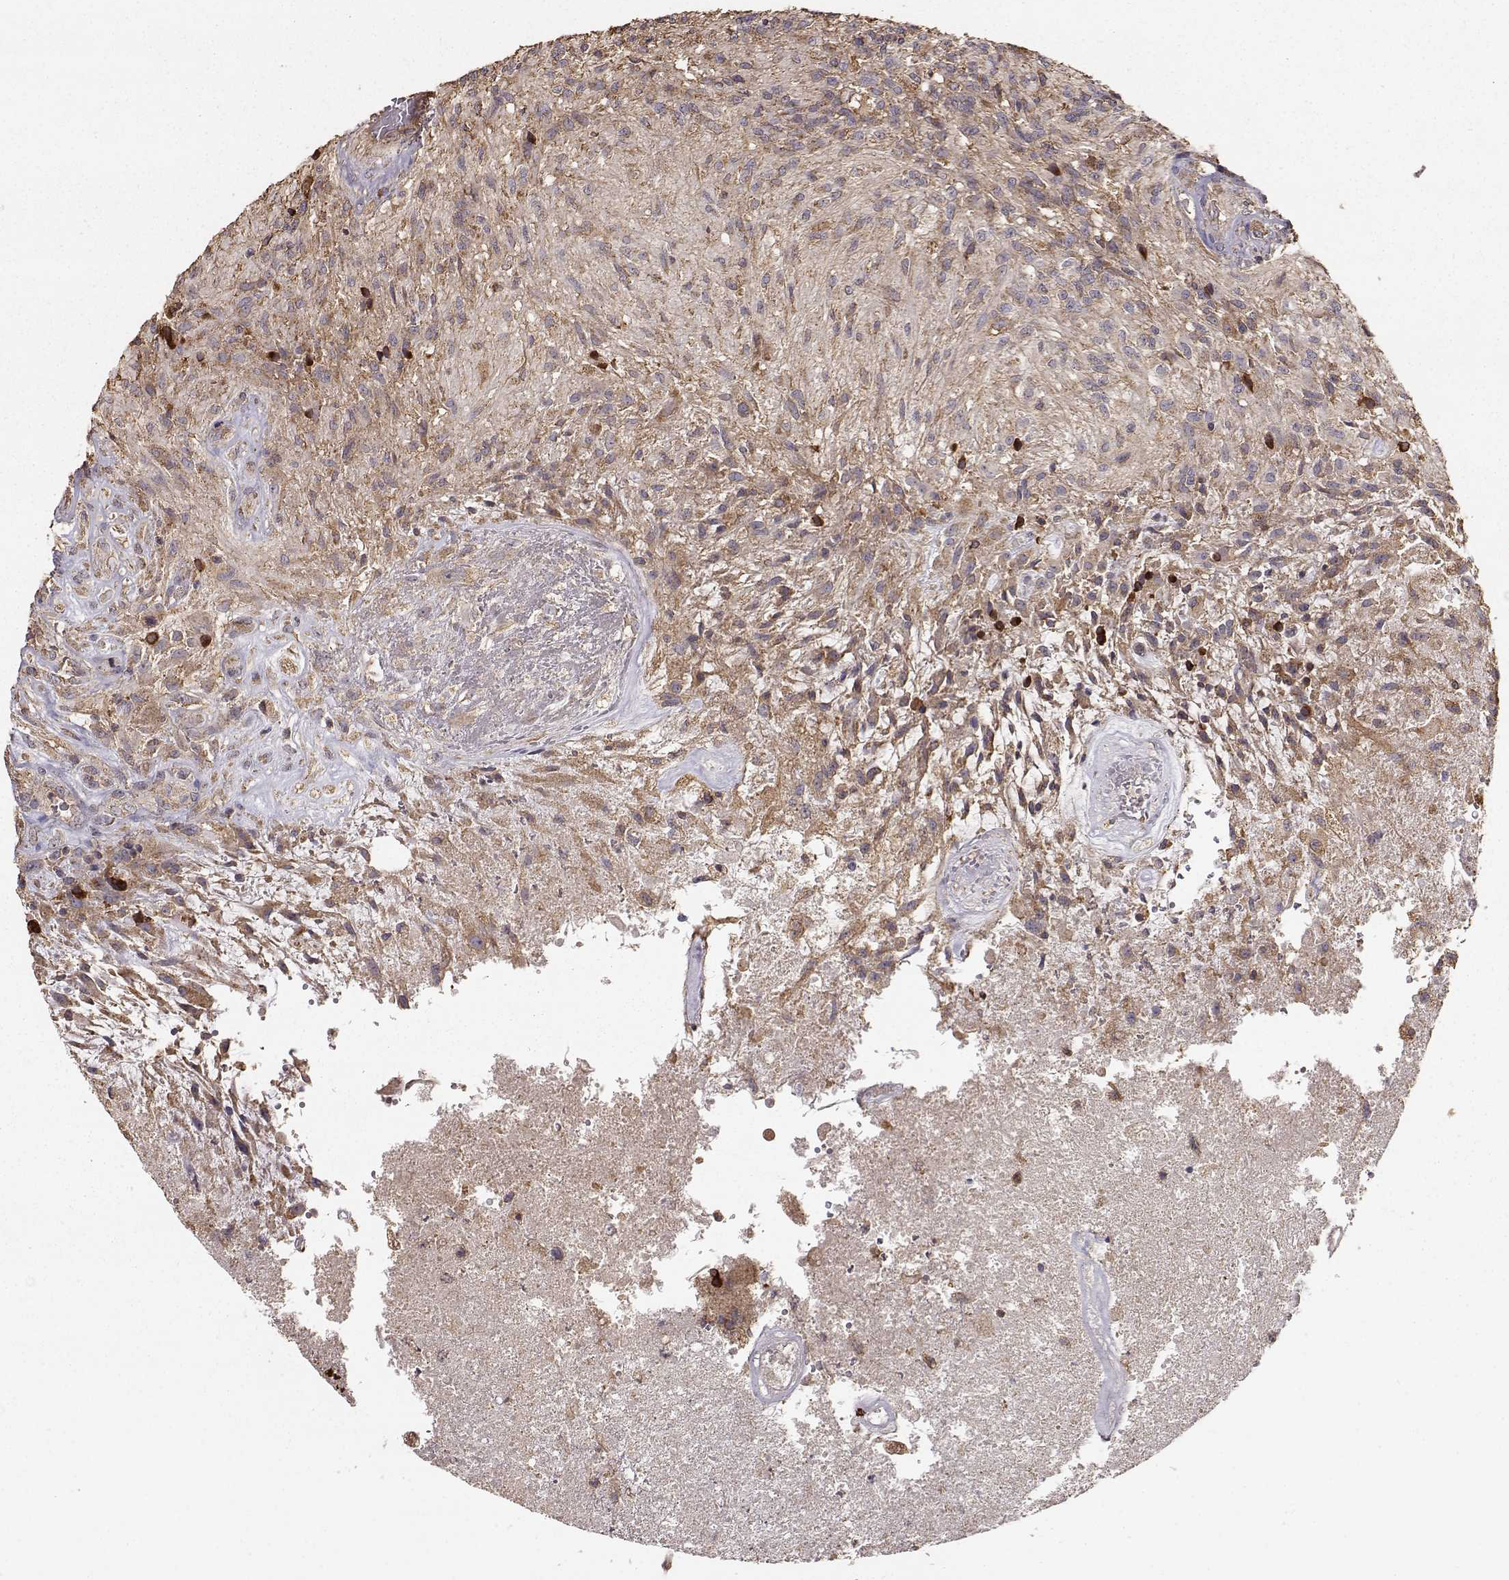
{"staining": {"intensity": "moderate", "quantity": ">75%", "location": "cytoplasmic/membranous"}, "tissue": "glioma", "cell_type": "Tumor cells", "image_type": "cancer", "snomed": [{"axis": "morphology", "description": "Glioma, malignant, High grade"}, {"axis": "topography", "description": "Brain"}], "caption": "Protein staining exhibits moderate cytoplasmic/membranous positivity in about >75% of tumor cells in glioma.", "gene": "TARS3", "patient": {"sex": "male", "age": 56}}